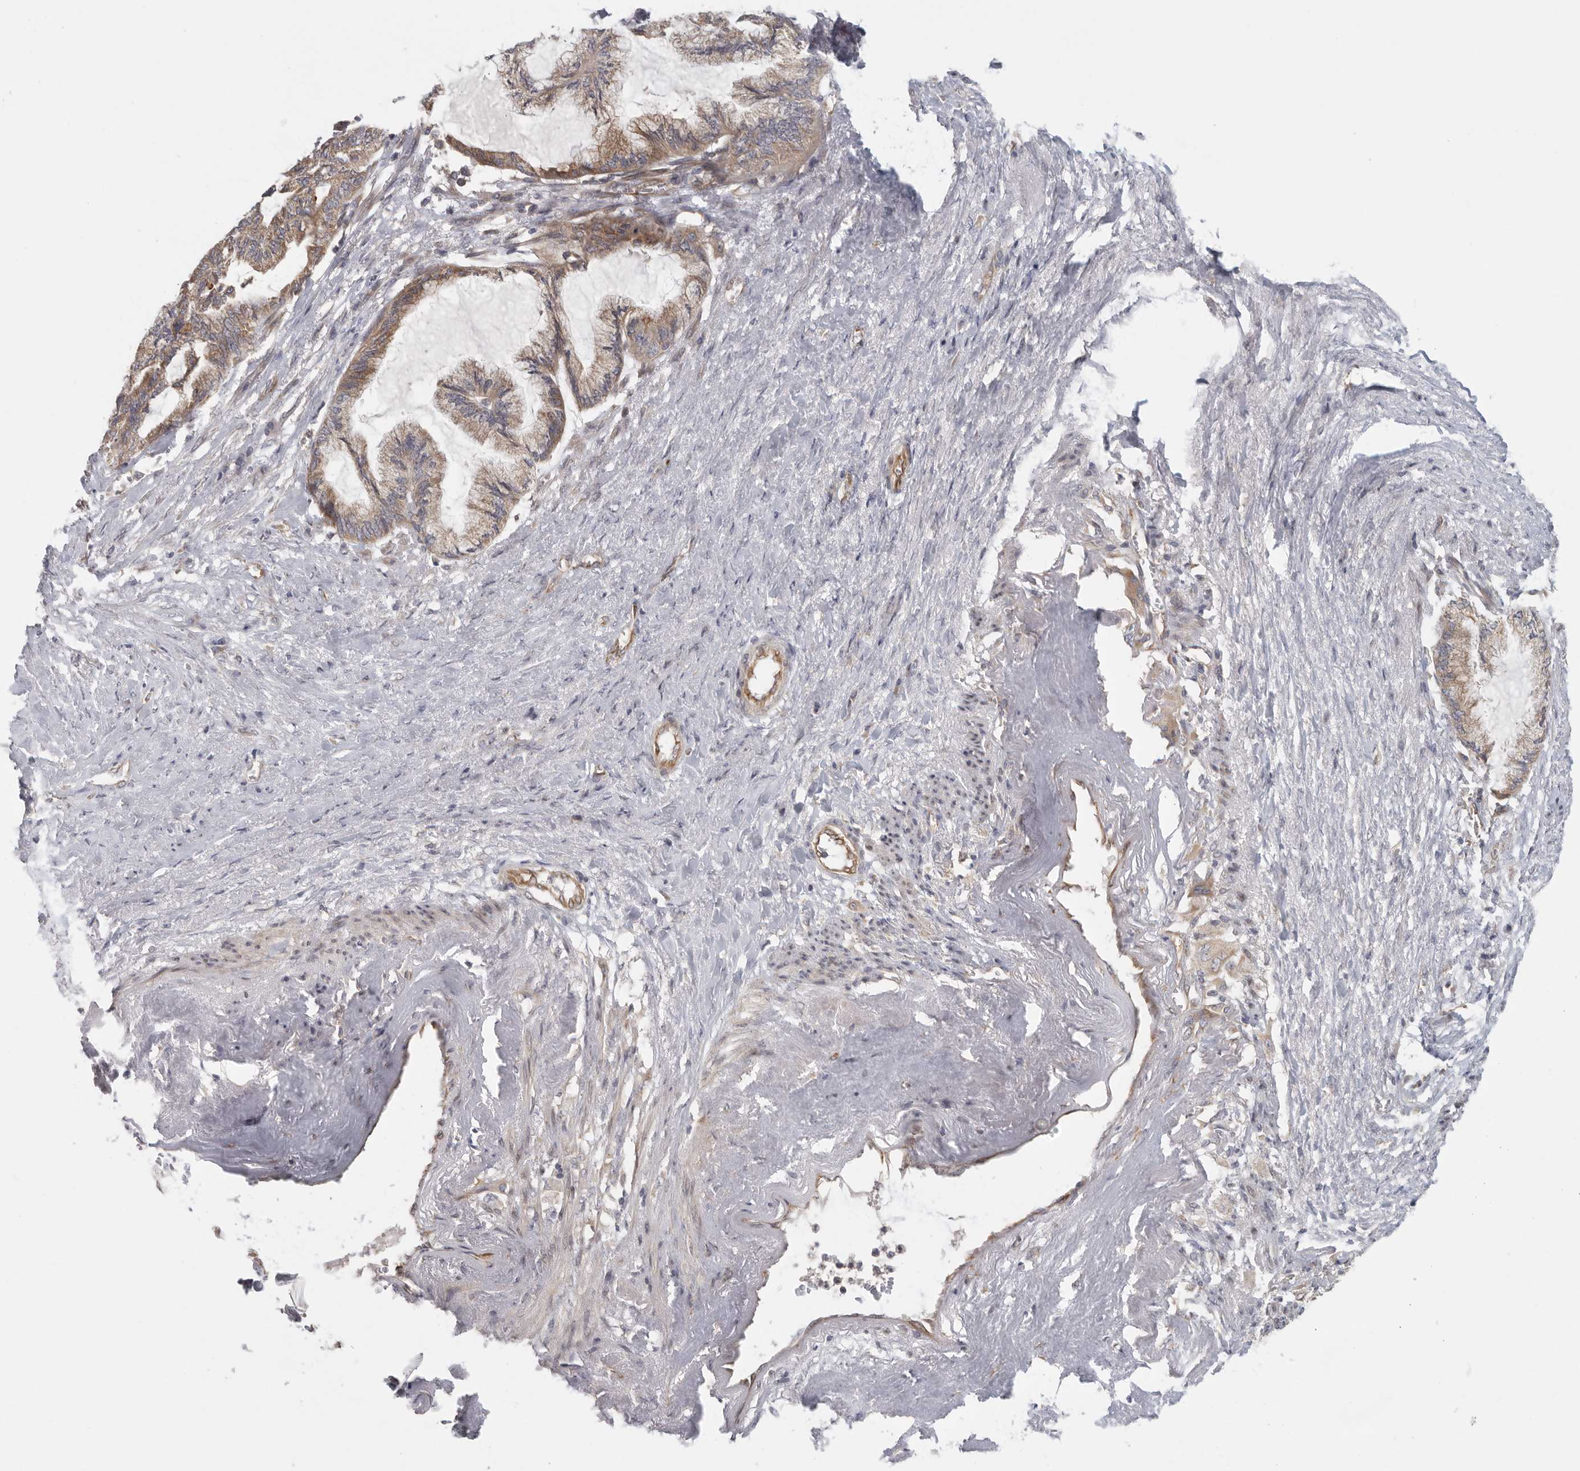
{"staining": {"intensity": "moderate", "quantity": ">75%", "location": "cytoplasmic/membranous"}, "tissue": "endometrial cancer", "cell_type": "Tumor cells", "image_type": "cancer", "snomed": [{"axis": "morphology", "description": "Adenocarcinoma, NOS"}, {"axis": "topography", "description": "Endometrium"}], "caption": "High-power microscopy captured an IHC photomicrograph of endometrial cancer (adenocarcinoma), revealing moderate cytoplasmic/membranous positivity in approximately >75% of tumor cells.", "gene": "BCAP29", "patient": {"sex": "female", "age": 86}}